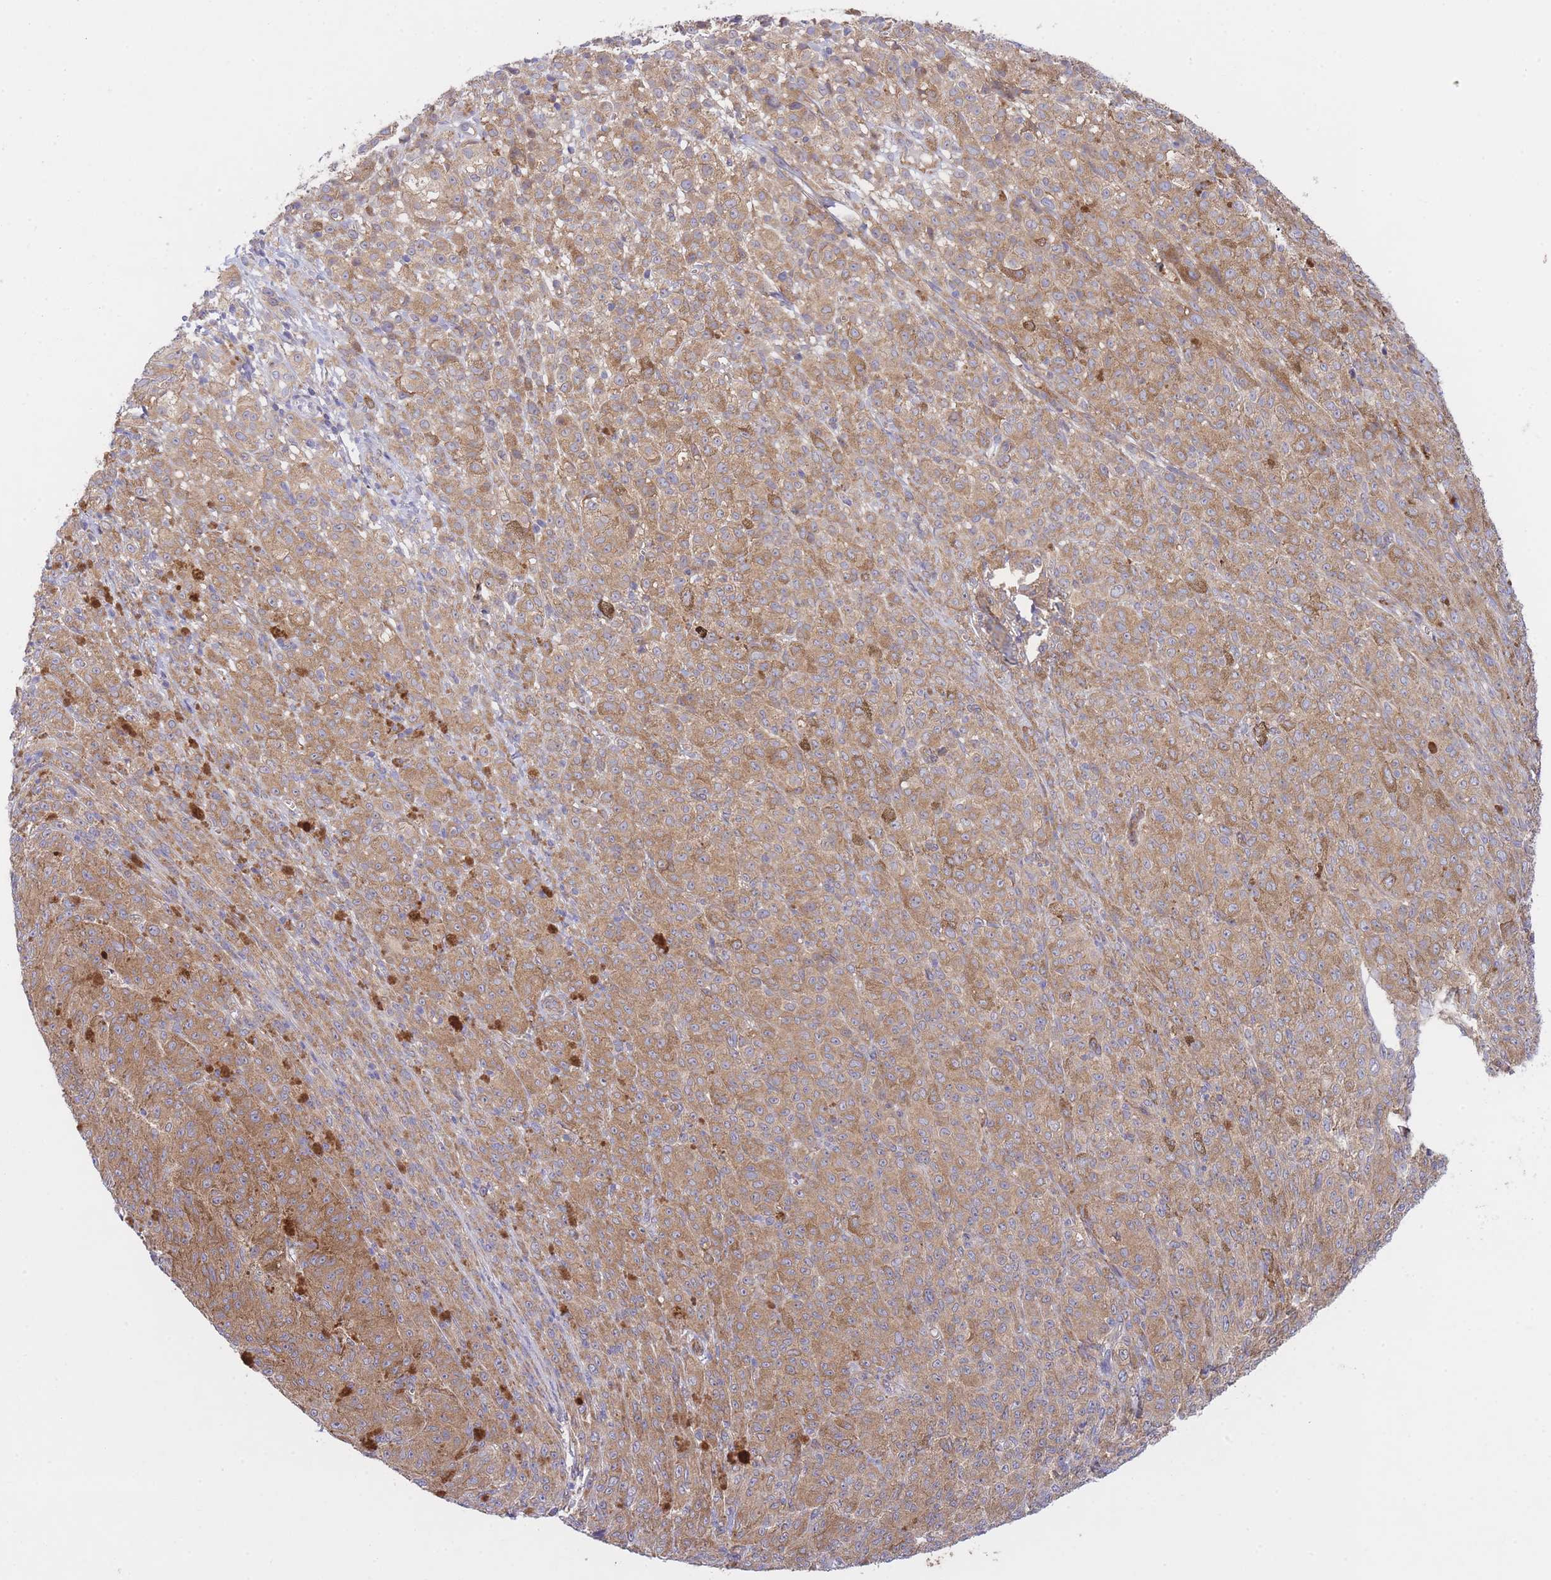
{"staining": {"intensity": "moderate", "quantity": ">75%", "location": "cytoplasmic/membranous"}, "tissue": "melanoma", "cell_type": "Tumor cells", "image_type": "cancer", "snomed": [{"axis": "morphology", "description": "Malignant melanoma, NOS"}, {"axis": "topography", "description": "Skin"}], "caption": "Melanoma stained with a brown dye reveals moderate cytoplasmic/membranous positive staining in about >75% of tumor cells.", "gene": "CHAC1", "patient": {"sex": "female", "age": 52}}